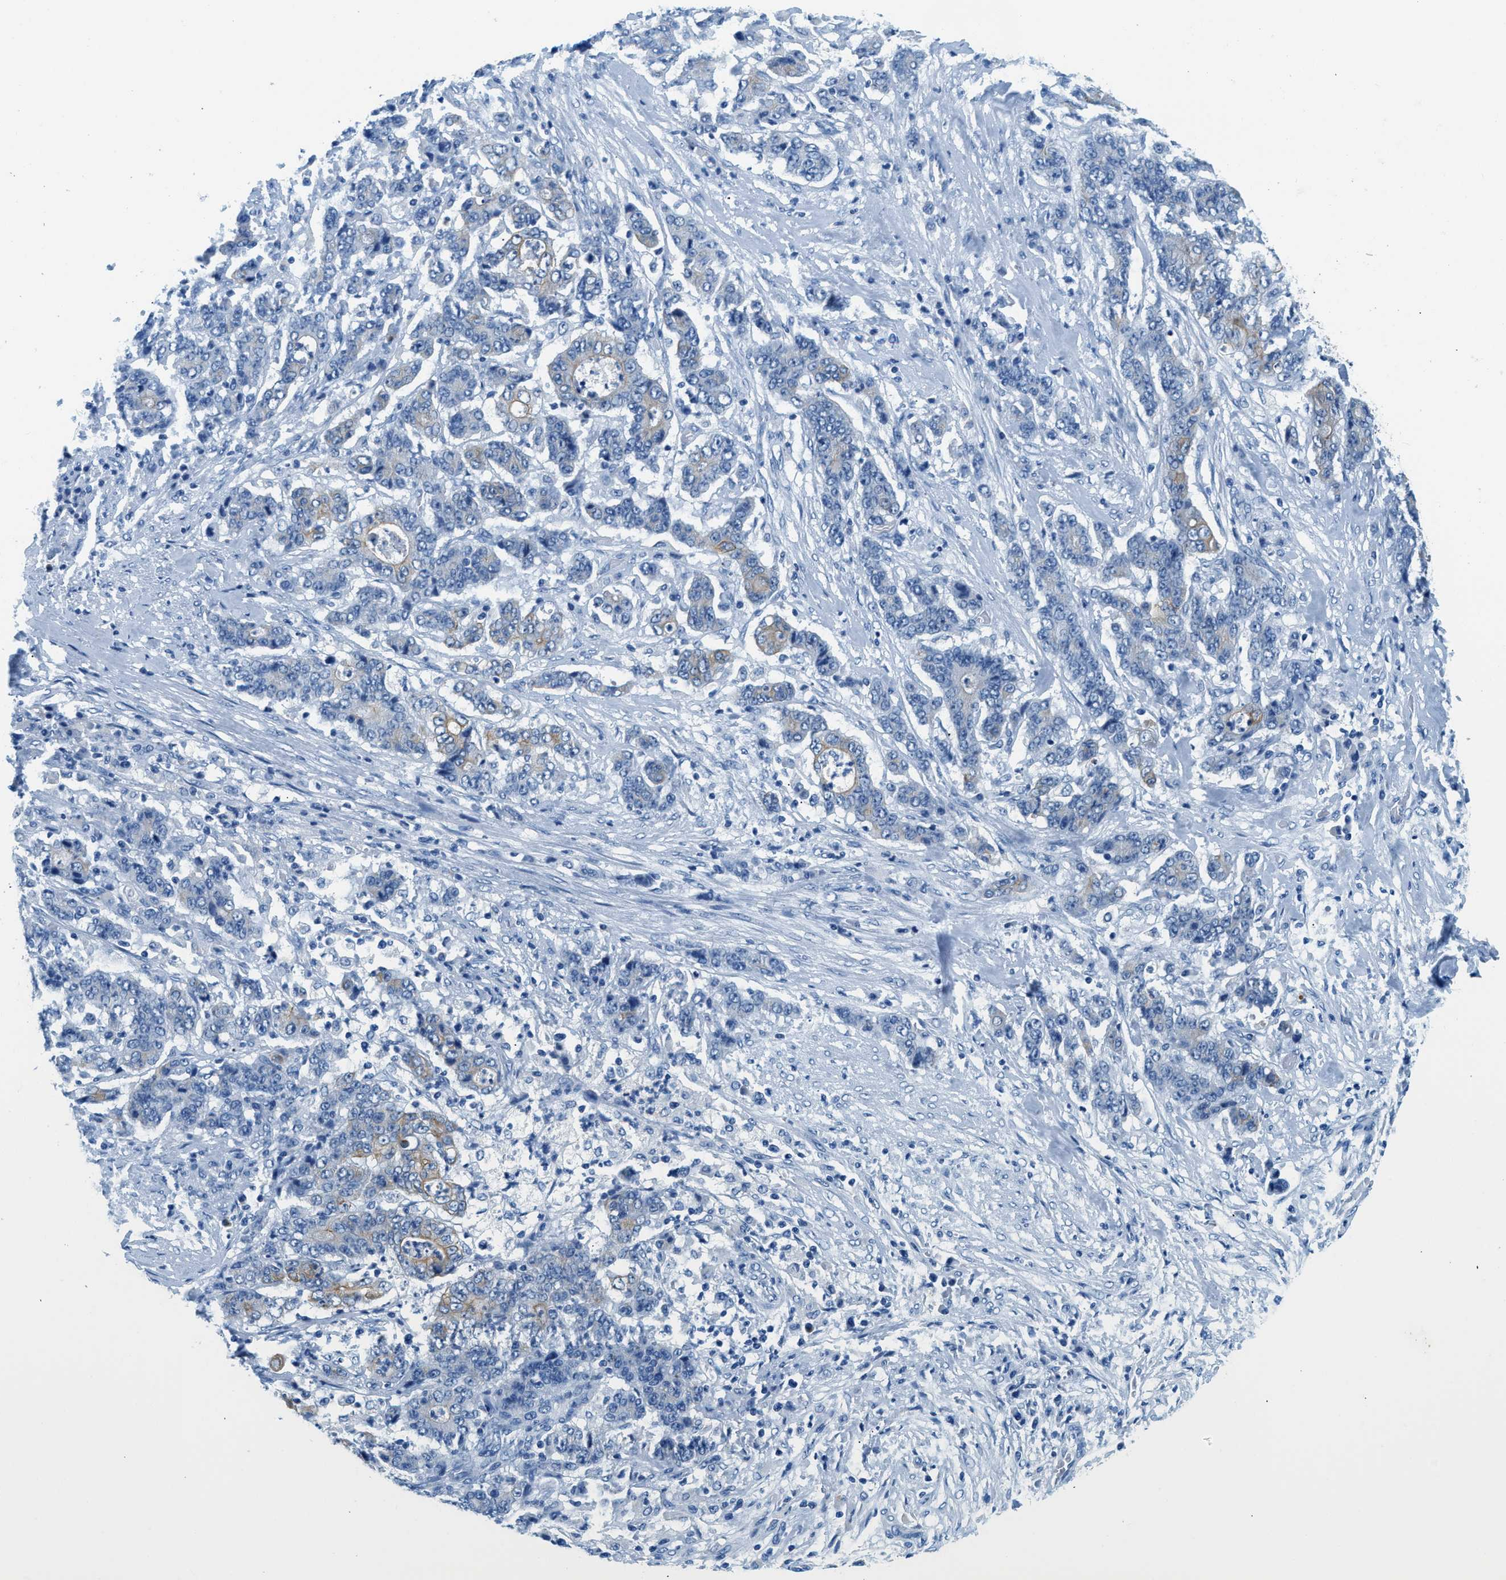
{"staining": {"intensity": "moderate", "quantity": "<25%", "location": "cytoplasmic/membranous"}, "tissue": "stomach cancer", "cell_type": "Tumor cells", "image_type": "cancer", "snomed": [{"axis": "morphology", "description": "Adenocarcinoma, NOS"}, {"axis": "topography", "description": "Stomach"}], "caption": "Protein staining reveals moderate cytoplasmic/membranous staining in approximately <25% of tumor cells in stomach cancer.", "gene": "STXBP2", "patient": {"sex": "female", "age": 73}}